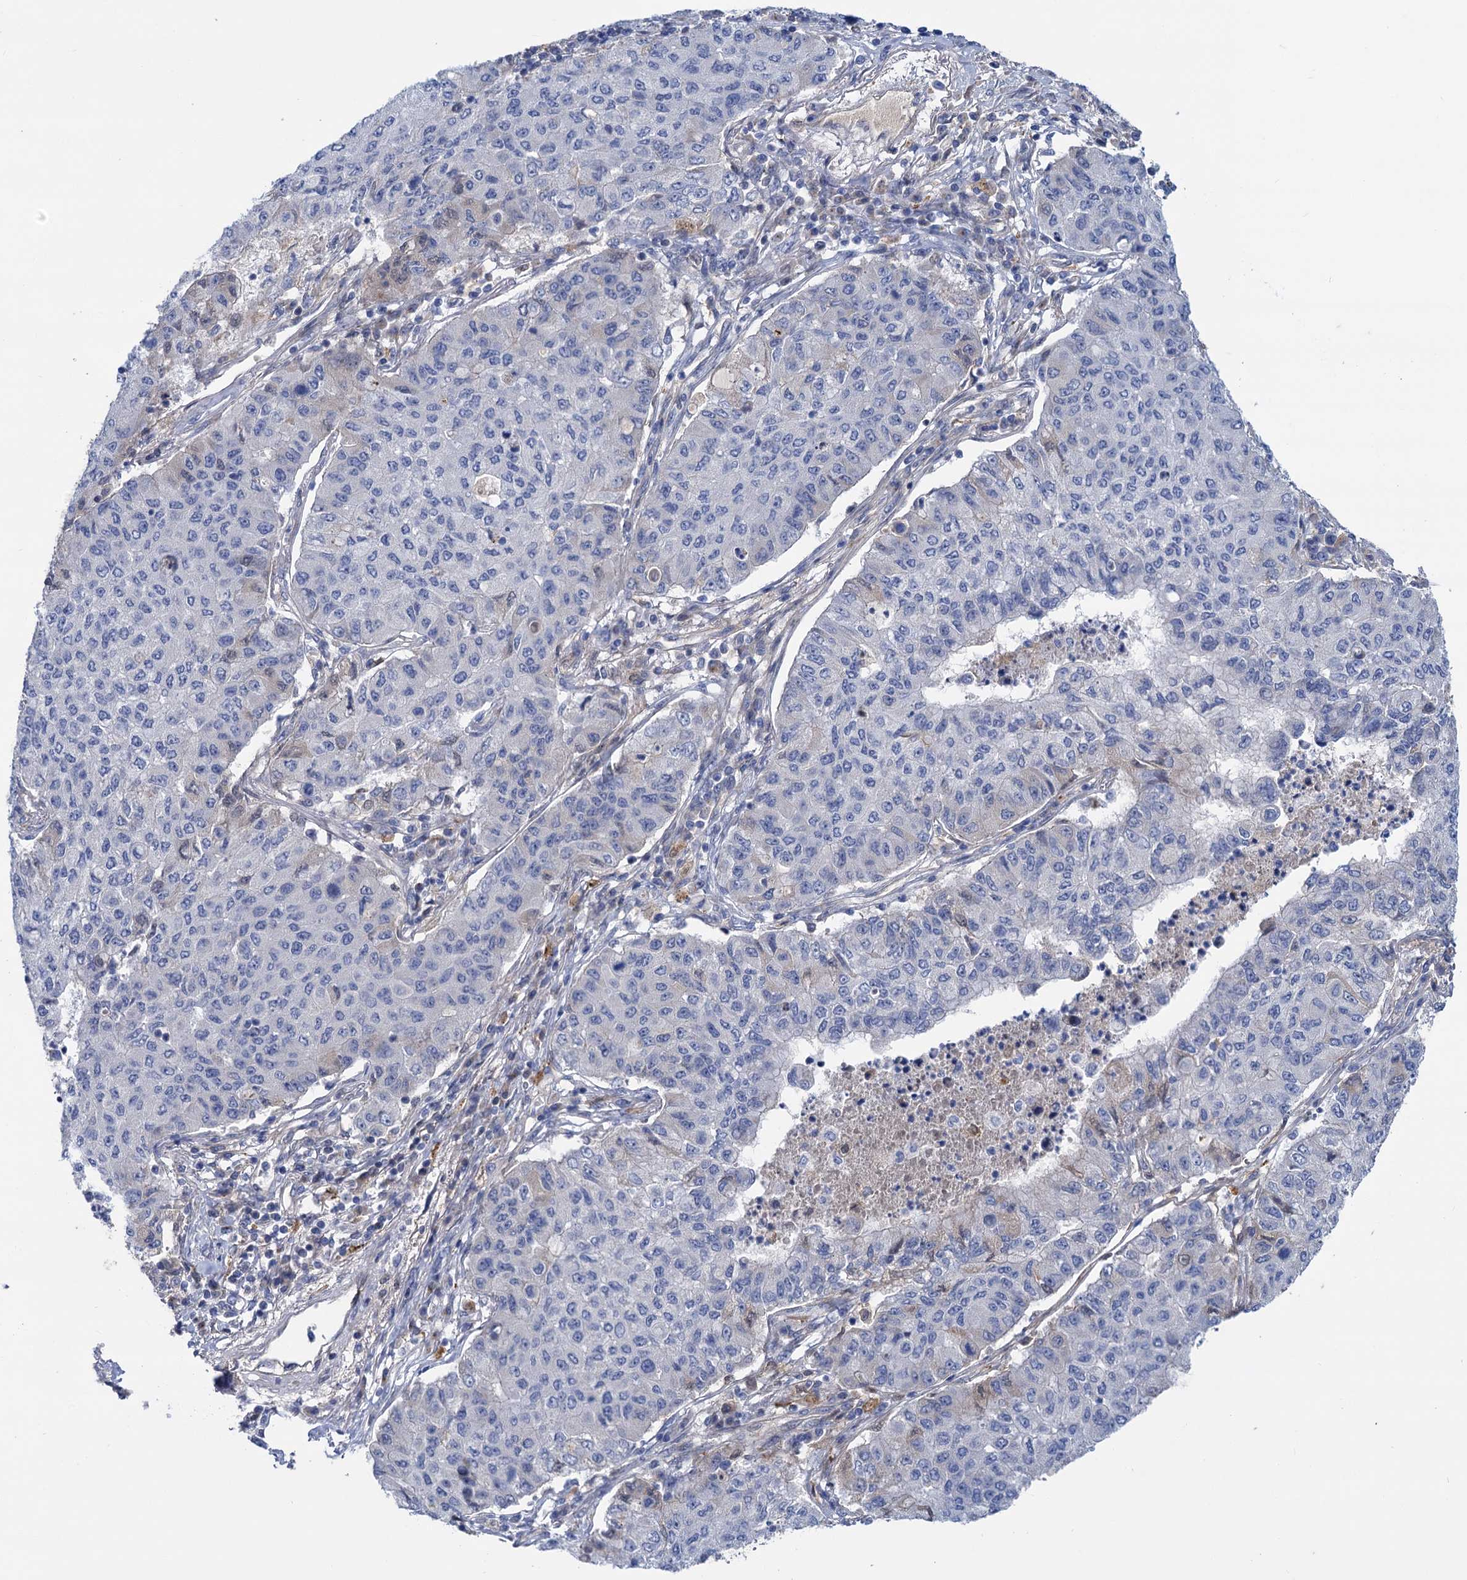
{"staining": {"intensity": "negative", "quantity": "none", "location": "none"}, "tissue": "lung cancer", "cell_type": "Tumor cells", "image_type": "cancer", "snomed": [{"axis": "morphology", "description": "Squamous cell carcinoma, NOS"}, {"axis": "topography", "description": "Lung"}], "caption": "DAB immunohistochemical staining of human lung cancer (squamous cell carcinoma) shows no significant expression in tumor cells.", "gene": "ZNRD2", "patient": {"sex": "male", "age": 74}}